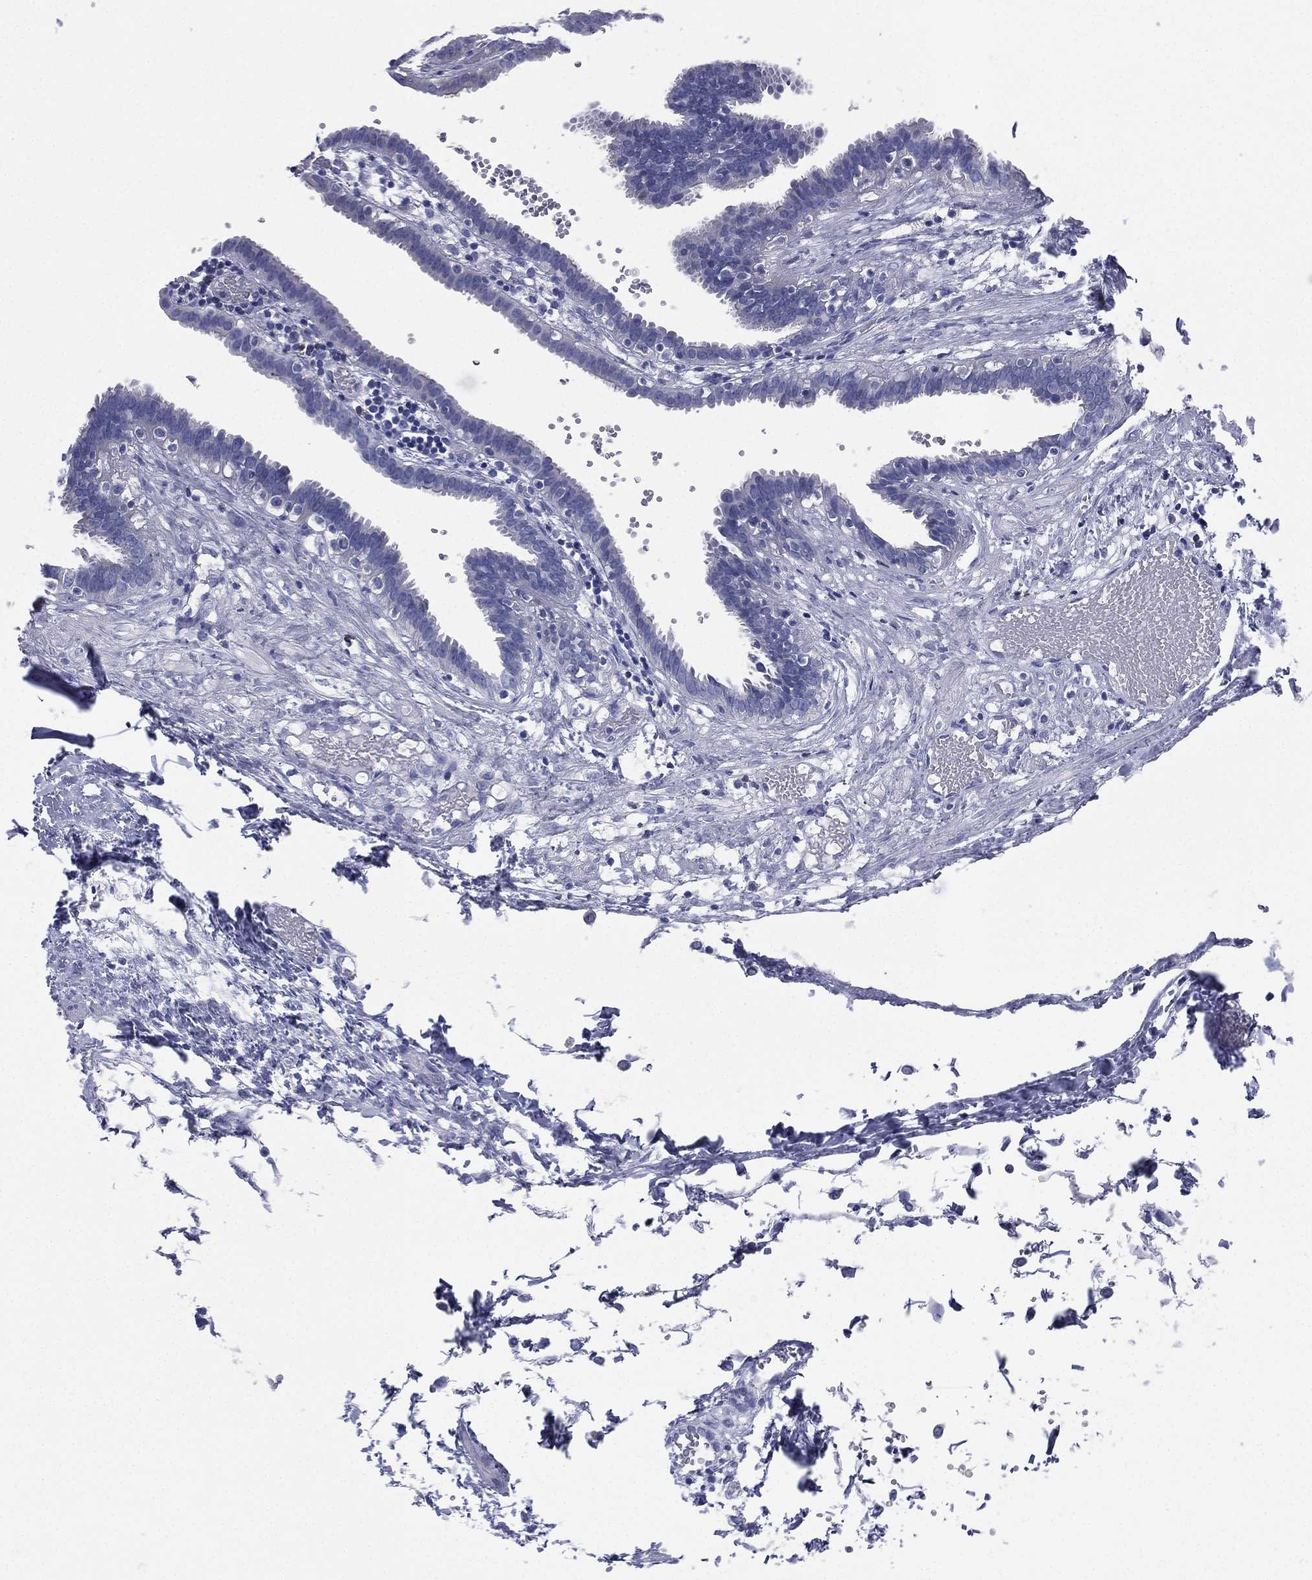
{"staining": {"intensity": "negative", "quantity": "none", "location": "none"}, "tissue": "fallopian tube", "cell_type": "Glandular cells", "image_type": "normal", "snomed": [{"axis": "morphology", "description": "Normal tissue, NOS"}, {"axis": "topography", "description": "Fallopian tube"}], "caption": "IHC of benign human fallopian tube exhibits no positivity in glandular cells.", "gene": "FCER2", "patient": {"sex": "female", "age": 37}}